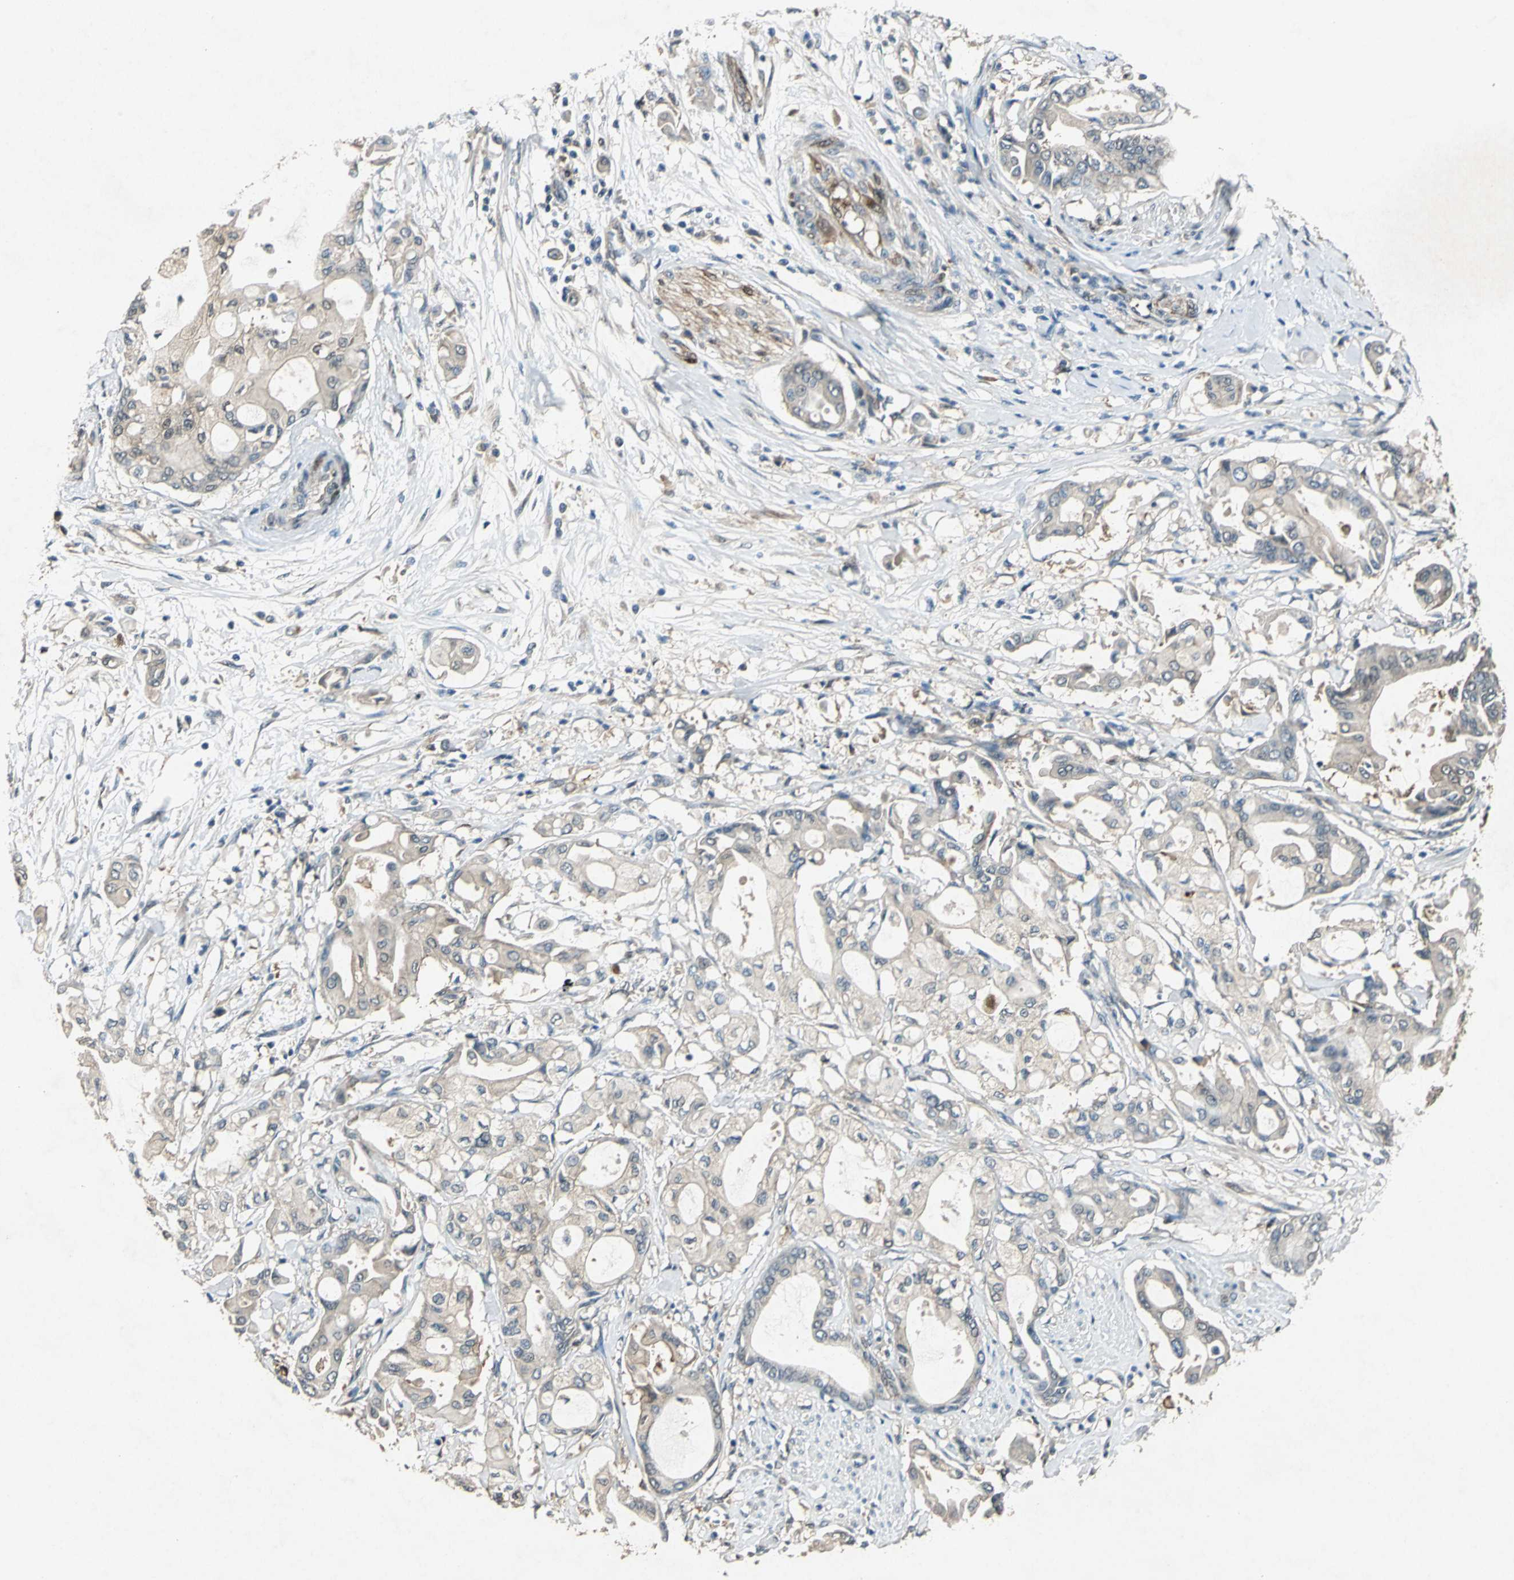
{"staining": {"intensity": "weak", "quantity": ">75%", "location": "cytoplasmic/membranous"}, "tissue": "pancreatic cancer", "cell_type": "Tumor cells", "image_type": "cancer", "snomed": [{"axis": "morphology", "description": "Adenocarcinoma, NOS"}, {"axis": "morphology", "description": "Adenocarcinoma, metastatic, NOS"}, {"axis": "topography", "description": "Lymph node"}, {"axis": "topography", "description": "Pancreas"}, {"axis": "topography", "description": "Duodenum"}], "caption": "Metastatic adenocarcinoma (pancreatic) stained with a brown dye displays weak cytoplasmic/membranous positive staining in approximately >75% of tumor cells.", "gene": "RRM2B", "patient": {"sex": "female", "age": 64}}